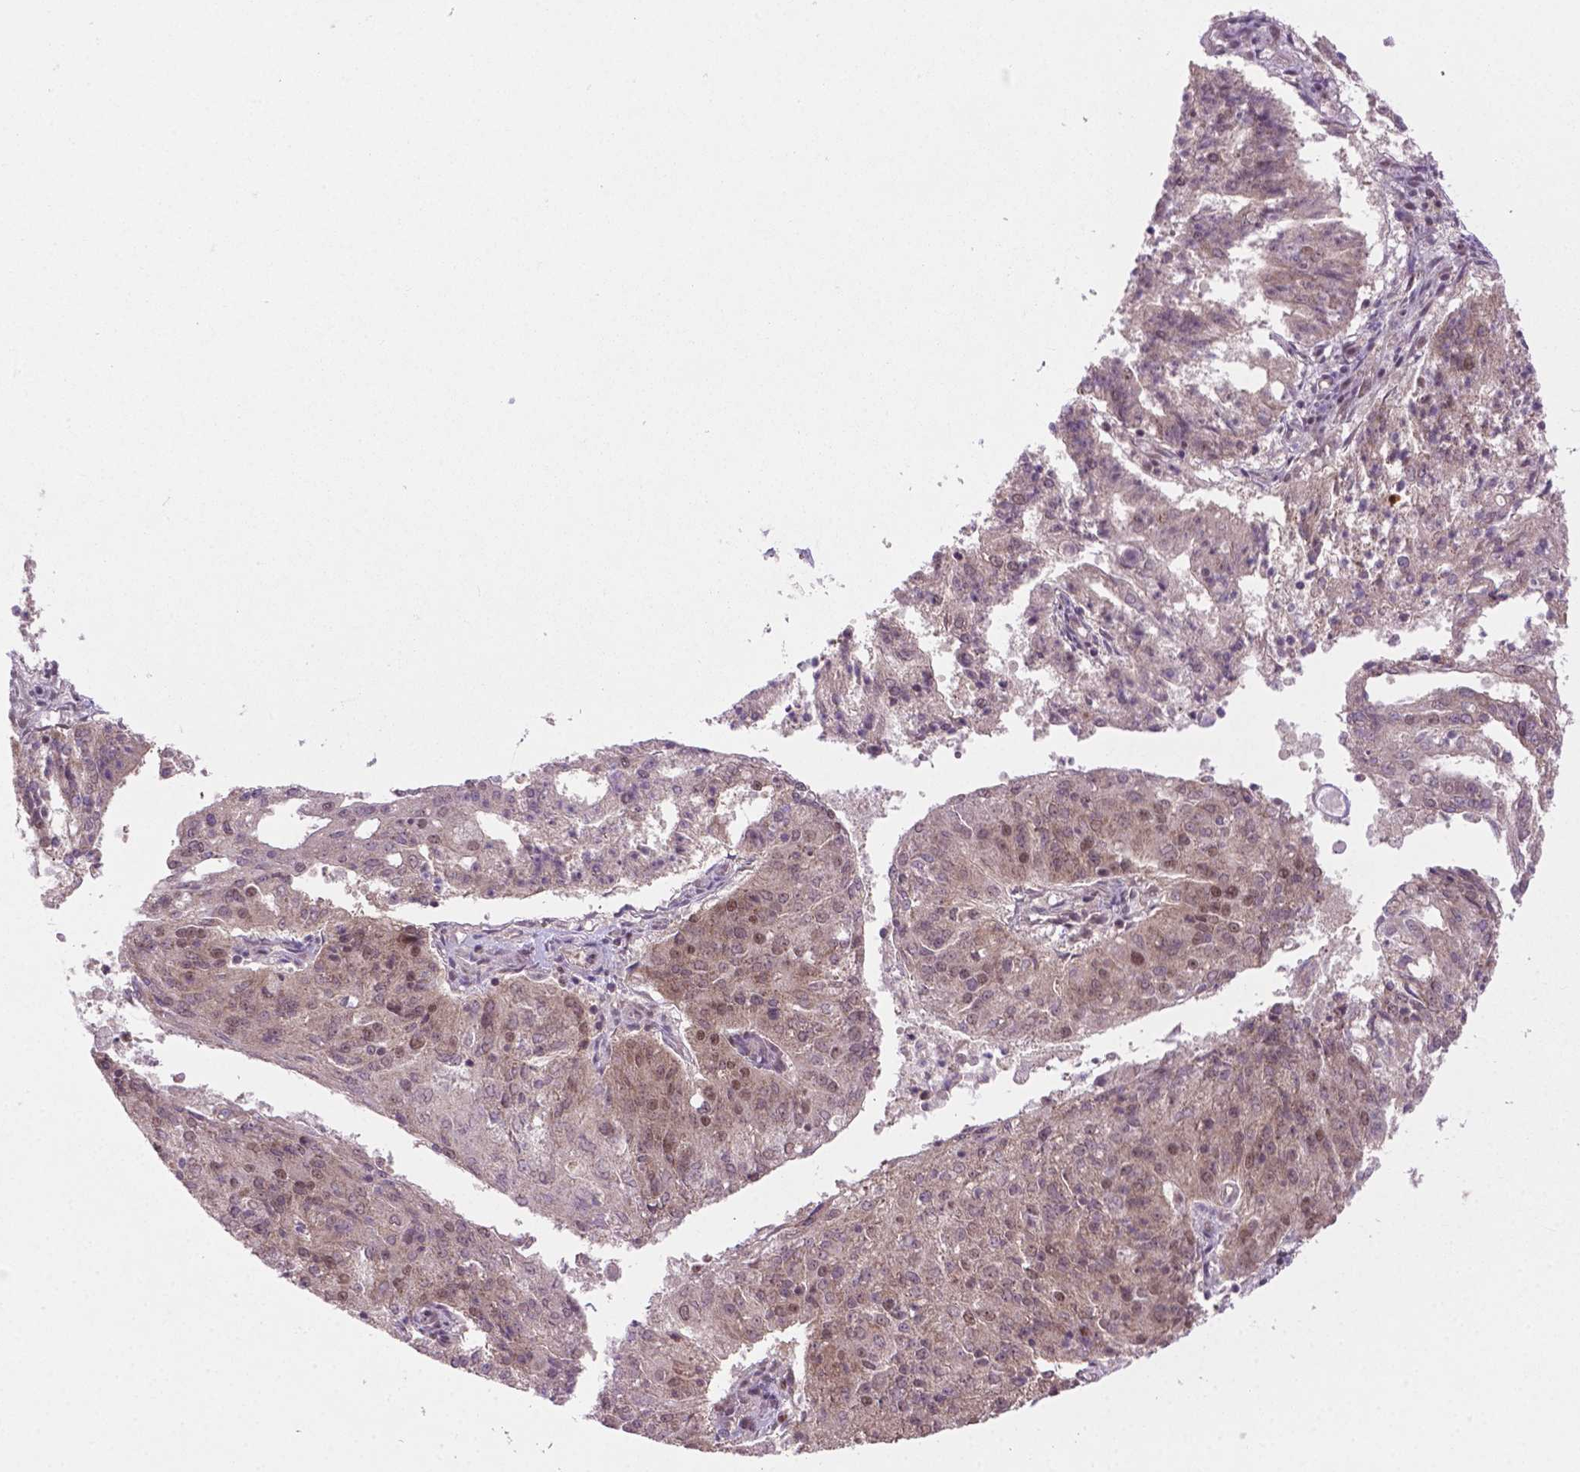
{"staining": {"intensity": "moderate", "quantity": ">75%", "location": "nuclear"}, "tissue": "endometrial cancer", "cell_type": "Tumor cells", "image_type": "cancer", "snomed": [{"axis": "morphology", "description": "Adenocarcinoma, NOS"}, {"axis": "topography", "description": "Endometrium"}], "caption": "Protein staining shows moderate nuclear positivity in approximately >75% of tumor cells in endometrial cancer. The protein is shown in brown color, while the nuclei are stained blue.", "gene": "PHAX", "patient": {"sex": "female", "age": 82}}